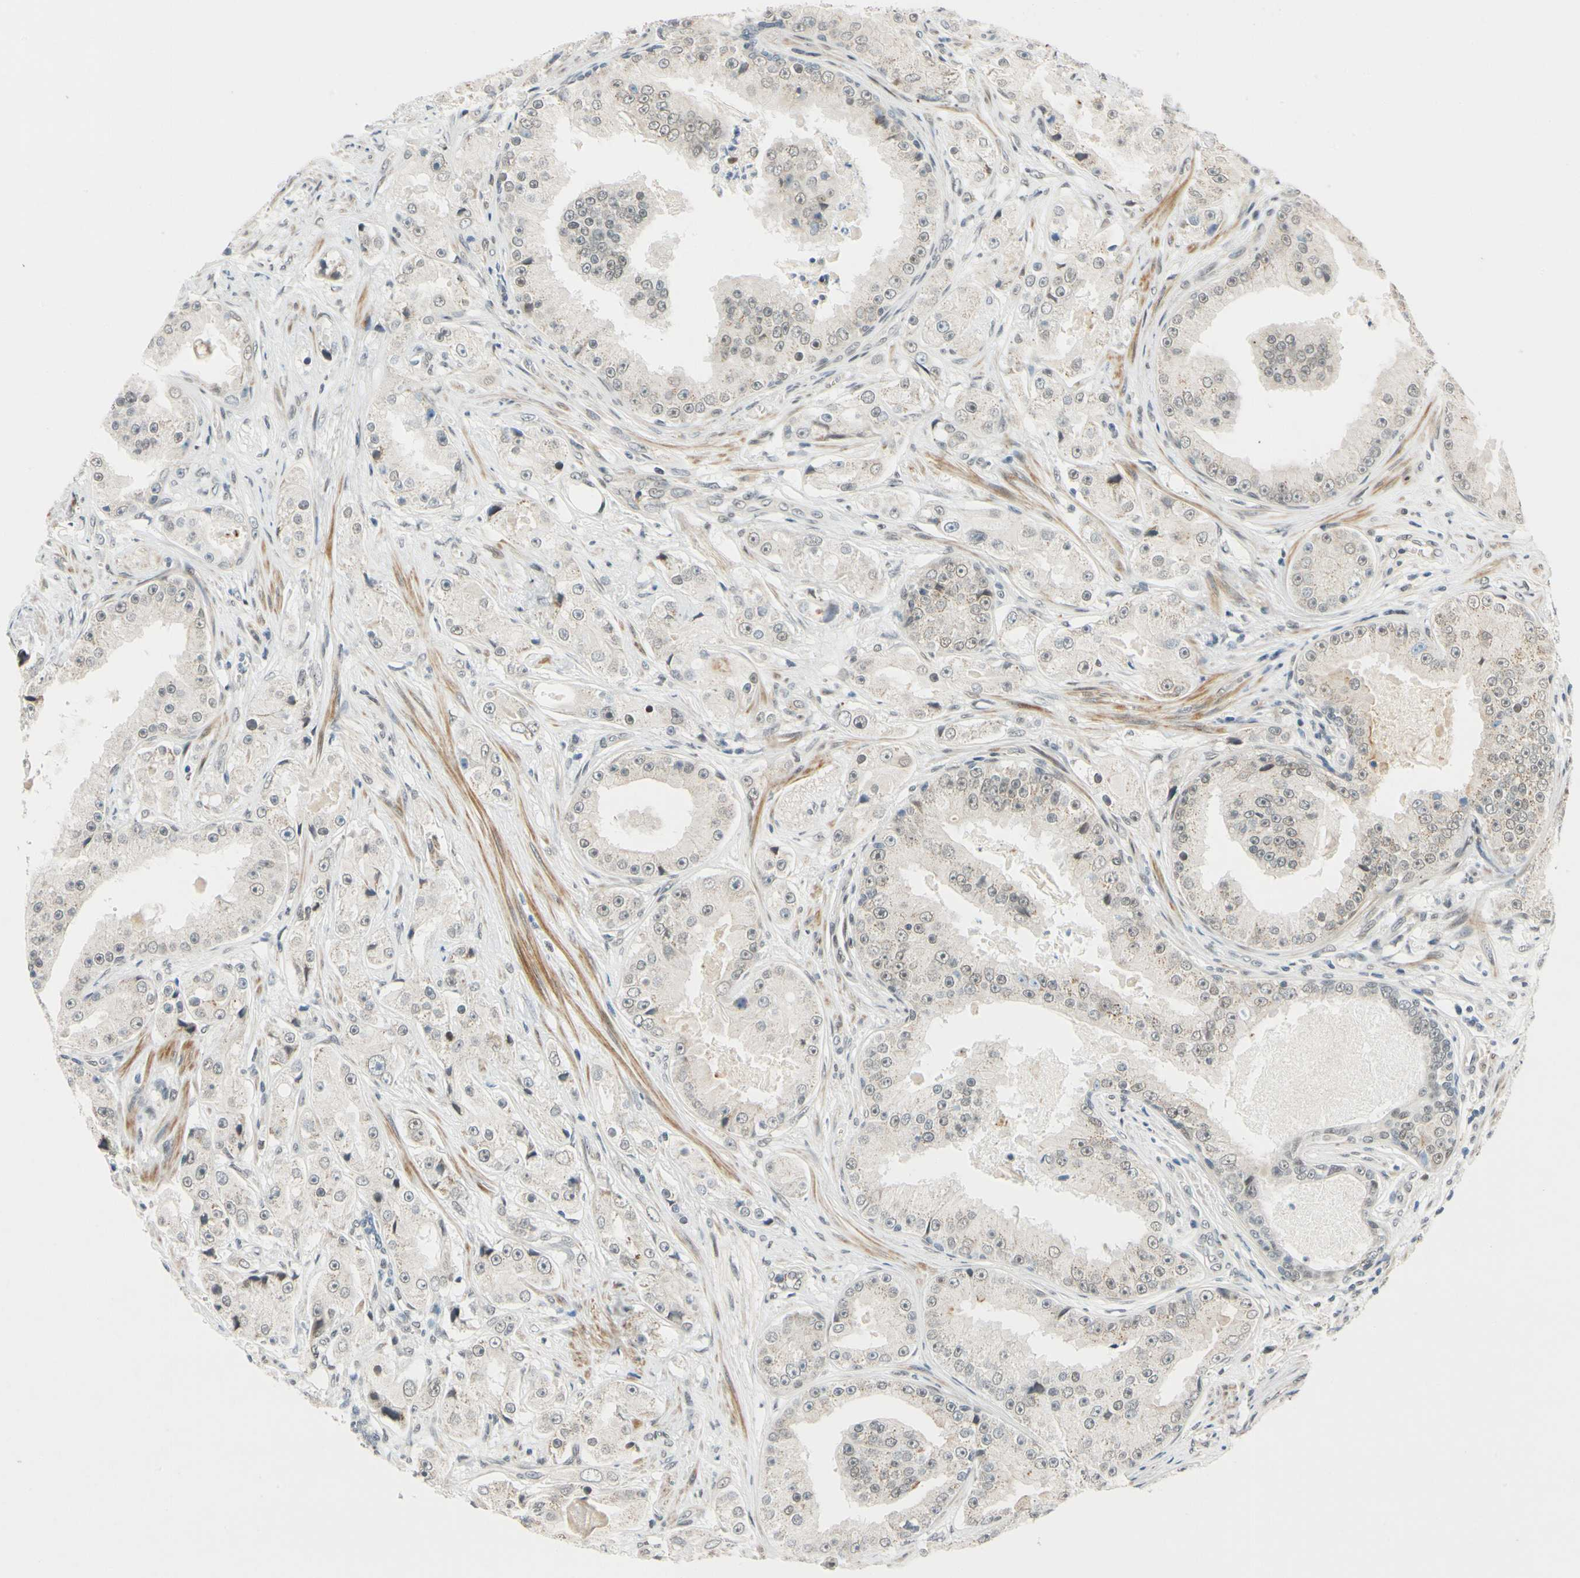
{"staining": {"intensity": "weak", "quantity": "<25%", "location": "cytoplasmic/membranous"}, "tissue": "prostate cancer", "cell_type": "Tumor cells", "image_type": "cancer", "snomed": [{"axis": "morphology", "description": "Adenocarcinoma, High grade"}, {"axis": "topography", "description": "Prostate"}], "caption": "Tumor cells show no significant expression in prostate high-grade adenocarcinoma. Brightfield microscopy of immunohistochemistry (IHC) stained with DAB (3,3'-diaminobenzidine) (brown) and hematoxylin (blue), captured at high magnification.", "gene": "POGZ", "patient": {"sex": "male", "age": 73}}